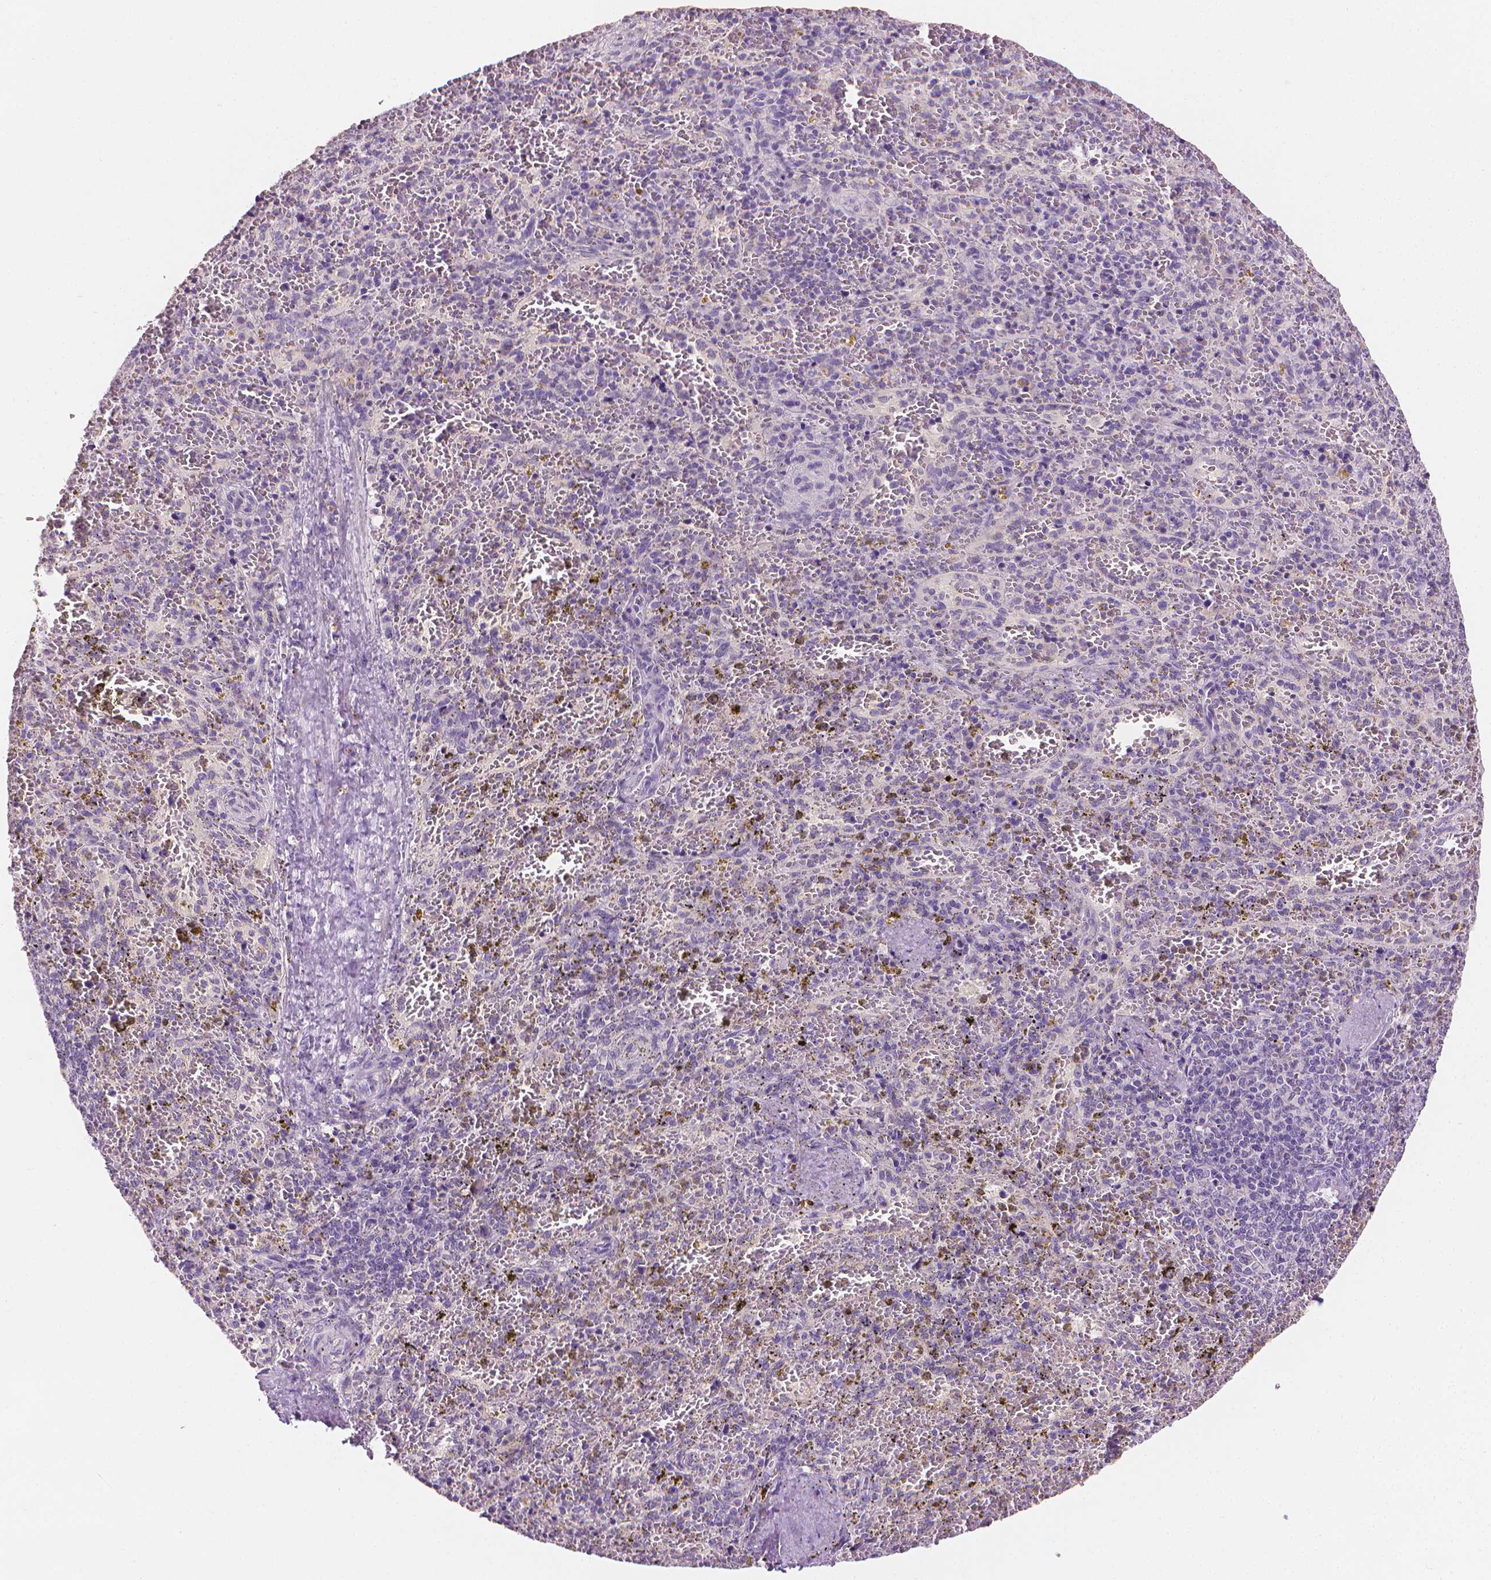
{"staining": {"intensity": "negative", "quantity": "none", "location": "none"}, "tissue": "spleen", "cell_type": "Cells in red pulp", "image_type": "normal", "snomed": [{"axis": "morphology", "description": "Normal tissue, NOS"}, {"axis": "topography", "description": "Spleen"}], "caption": "Immunohistochemistry (IHC) micrograph of normal spleen: human spleen stained with DAB displays no significant protein expression in cells in red pulp.", "gene": "FASN", "patient": {"sex": "female", "age": 50}}